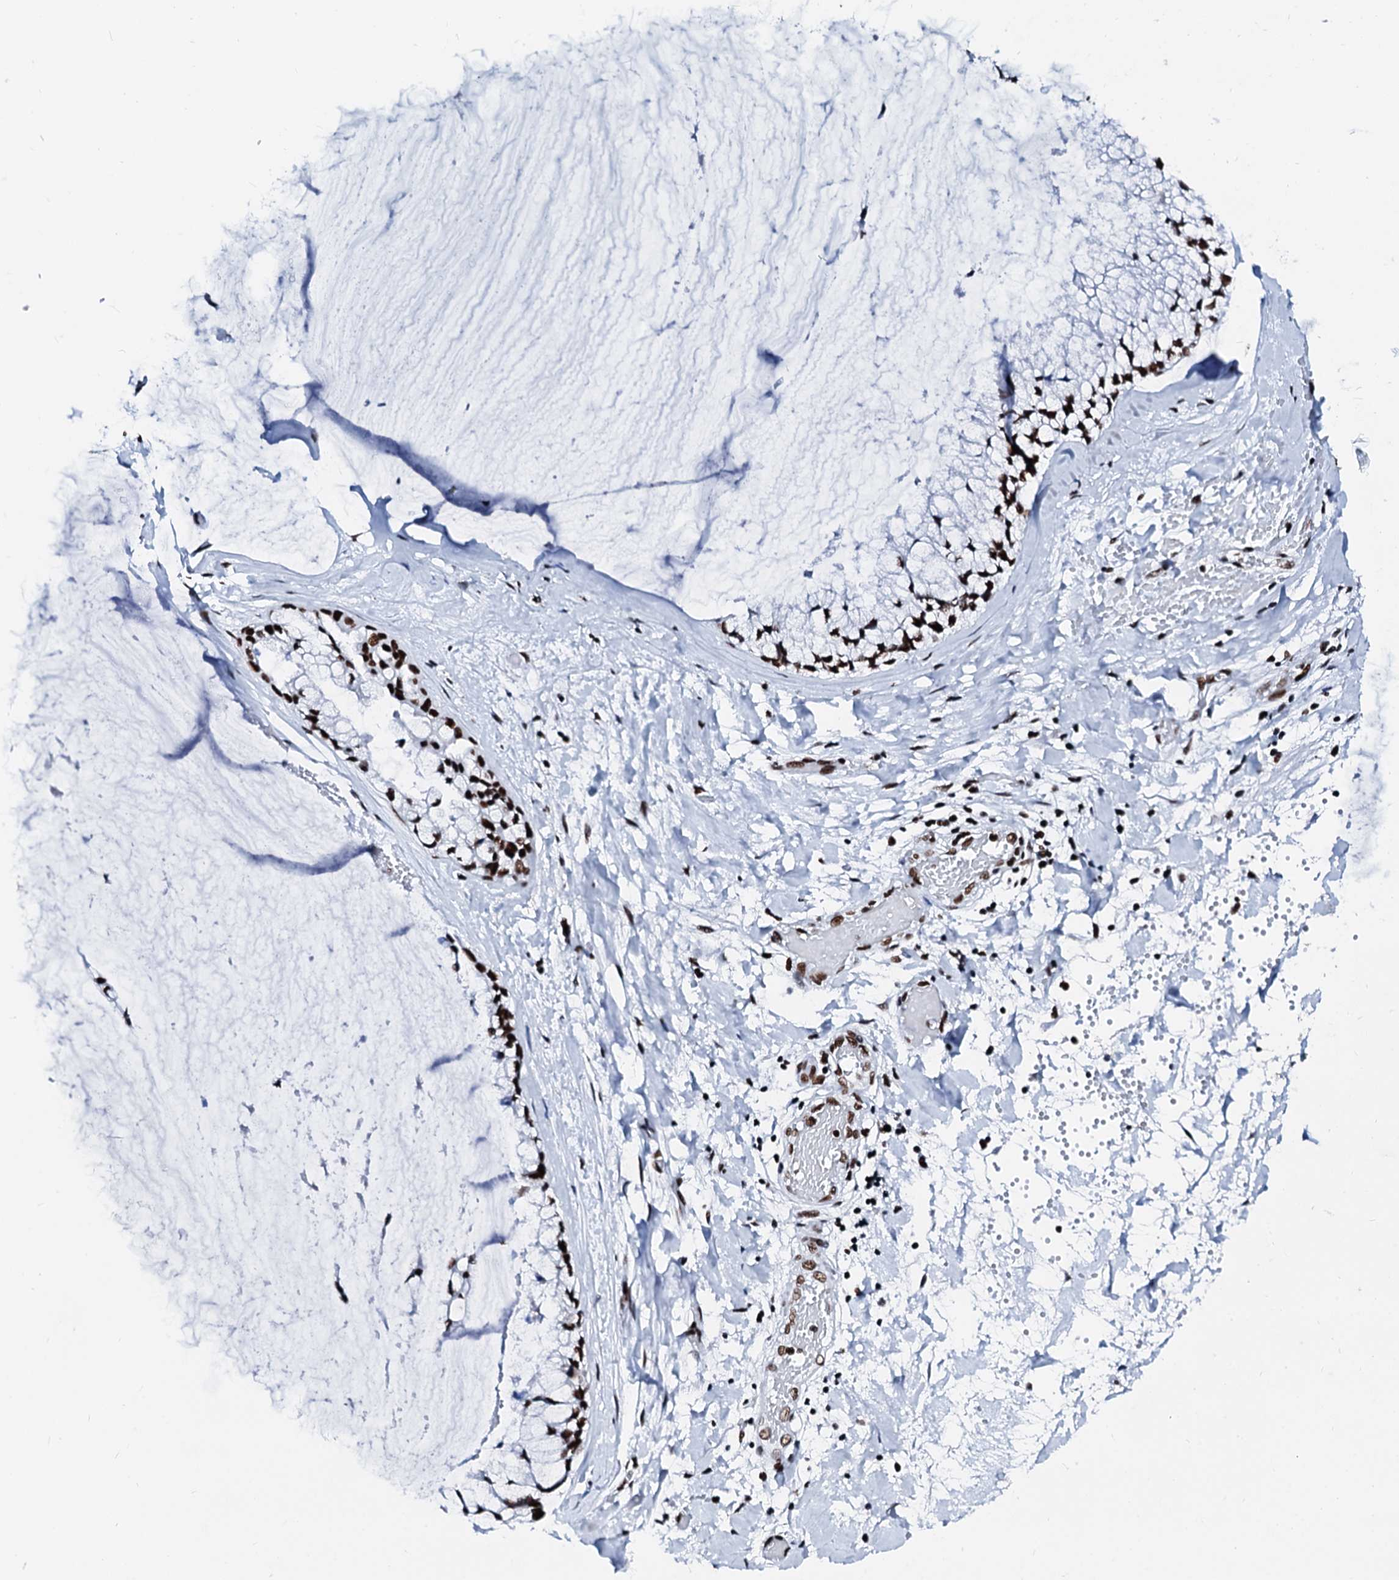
{"staining": {"intensity": "moderate", "quantity": ">75%", "location": "nuclear"}, "tissue": "ovarian cancer", "cell_type": "Tumor cells", "image_type": "cancer", "snomed": [{"axis": "morphology", "description": "Cystadenocarcinoma, mucinous, NOS"}, {"axis": "topography", "description": "Ovary"}], "caption": "Protein expression analysis of ovarian mucinous cystadenocarcinoma demonstrates moderate nuclear staining in about >75% of tumor cells.", "gene": "RALY", "patient": {"sex": "female", "age": 39}}